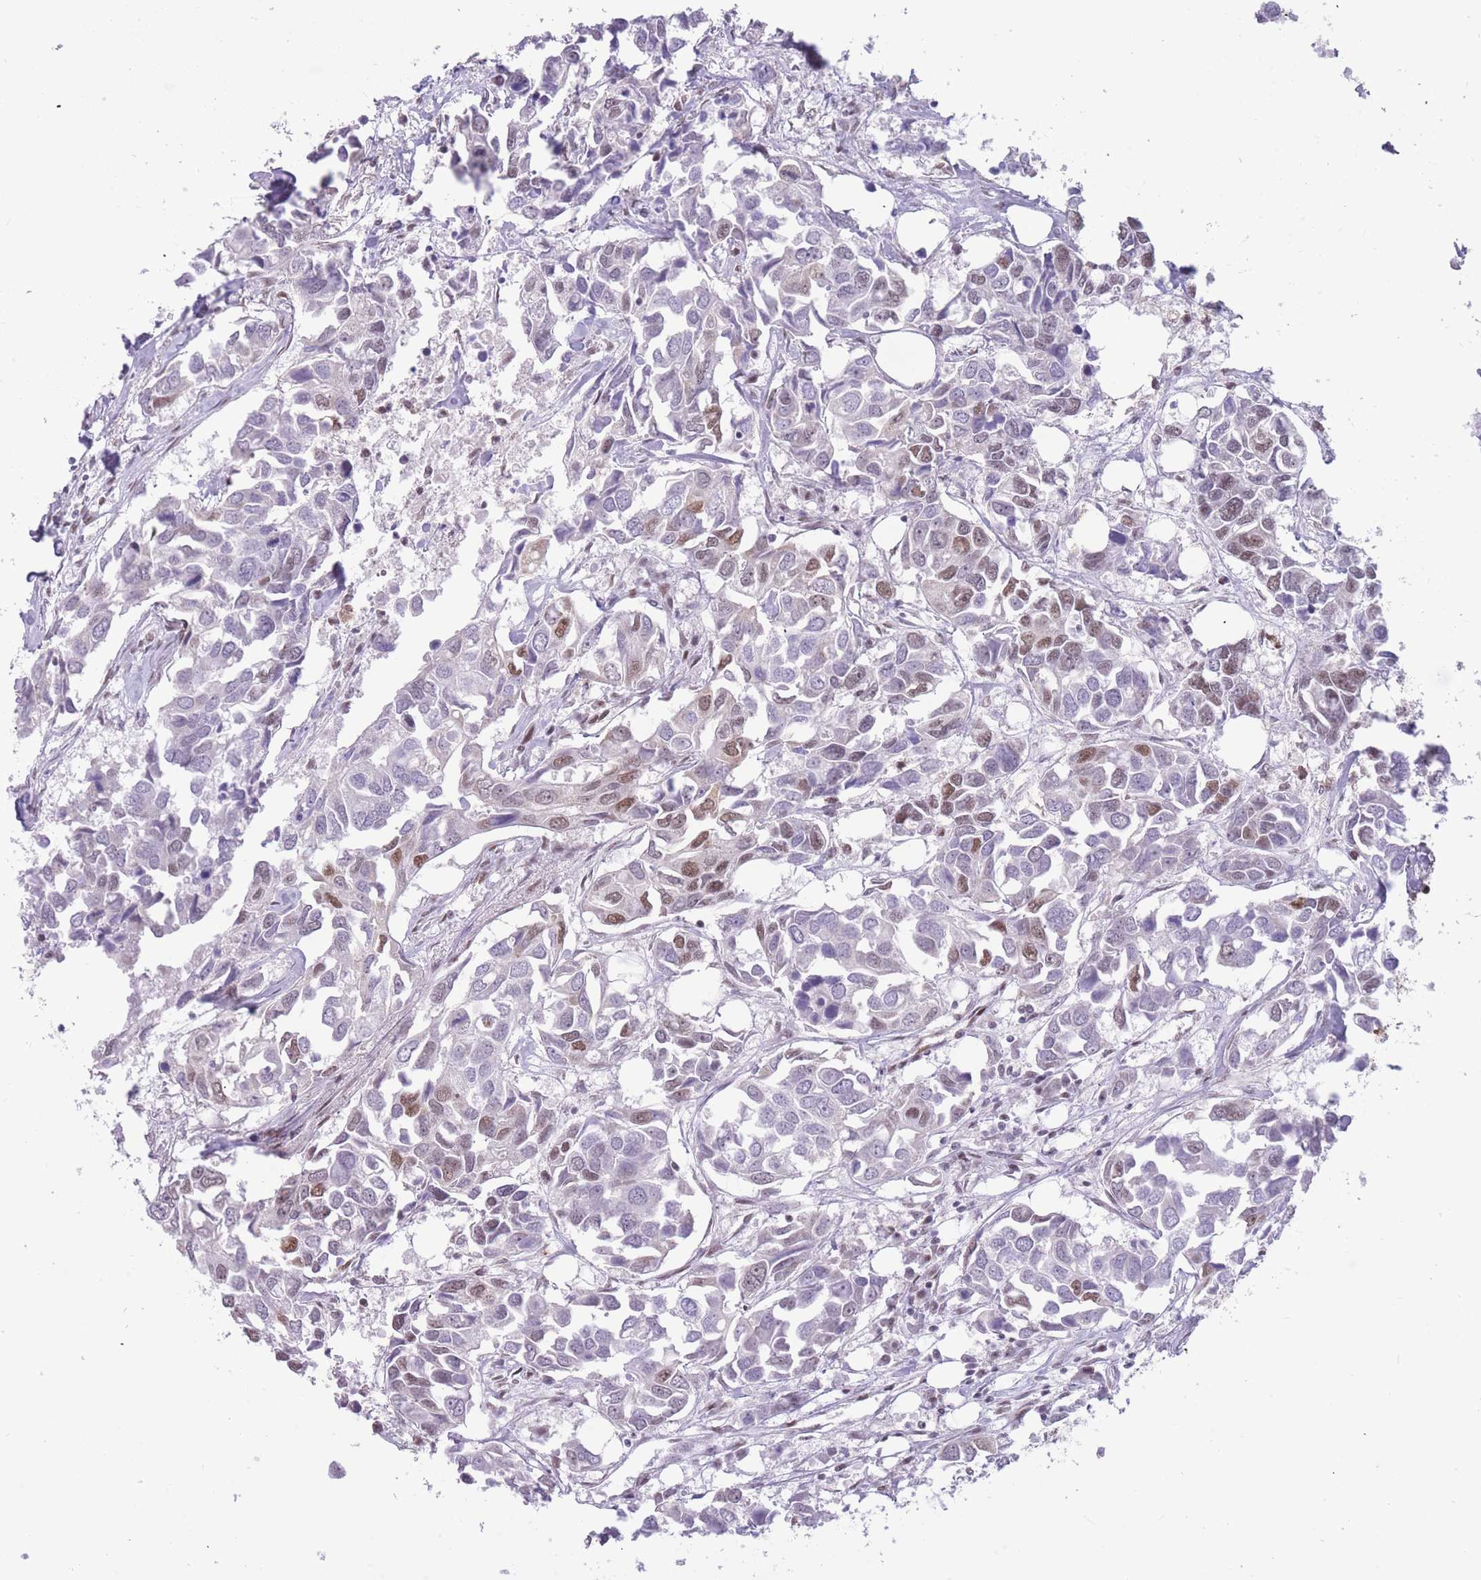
{"staining": {"intensity": "moderate", "quantity": "25%-75%", "location": "nuclear"}, "tissue": "breast cancer", "cell_type": "Tumor cells", "image_type": "cancer", "snomed": [{"axis": "morphology", "description": "Duct carcinoma"}, {"axis": "topography", "description": "Breast"}], "caption": "Tumor cells show moderate nuclear positivity in approximately 25%-75% of cells in breast infiltrating ductal carcinoma. (brown staining indicates protein expression, while blue staining denotes nuclei).", "gene": "HNRNPUL1", "patient": {"sex": "female", "age": 83}}